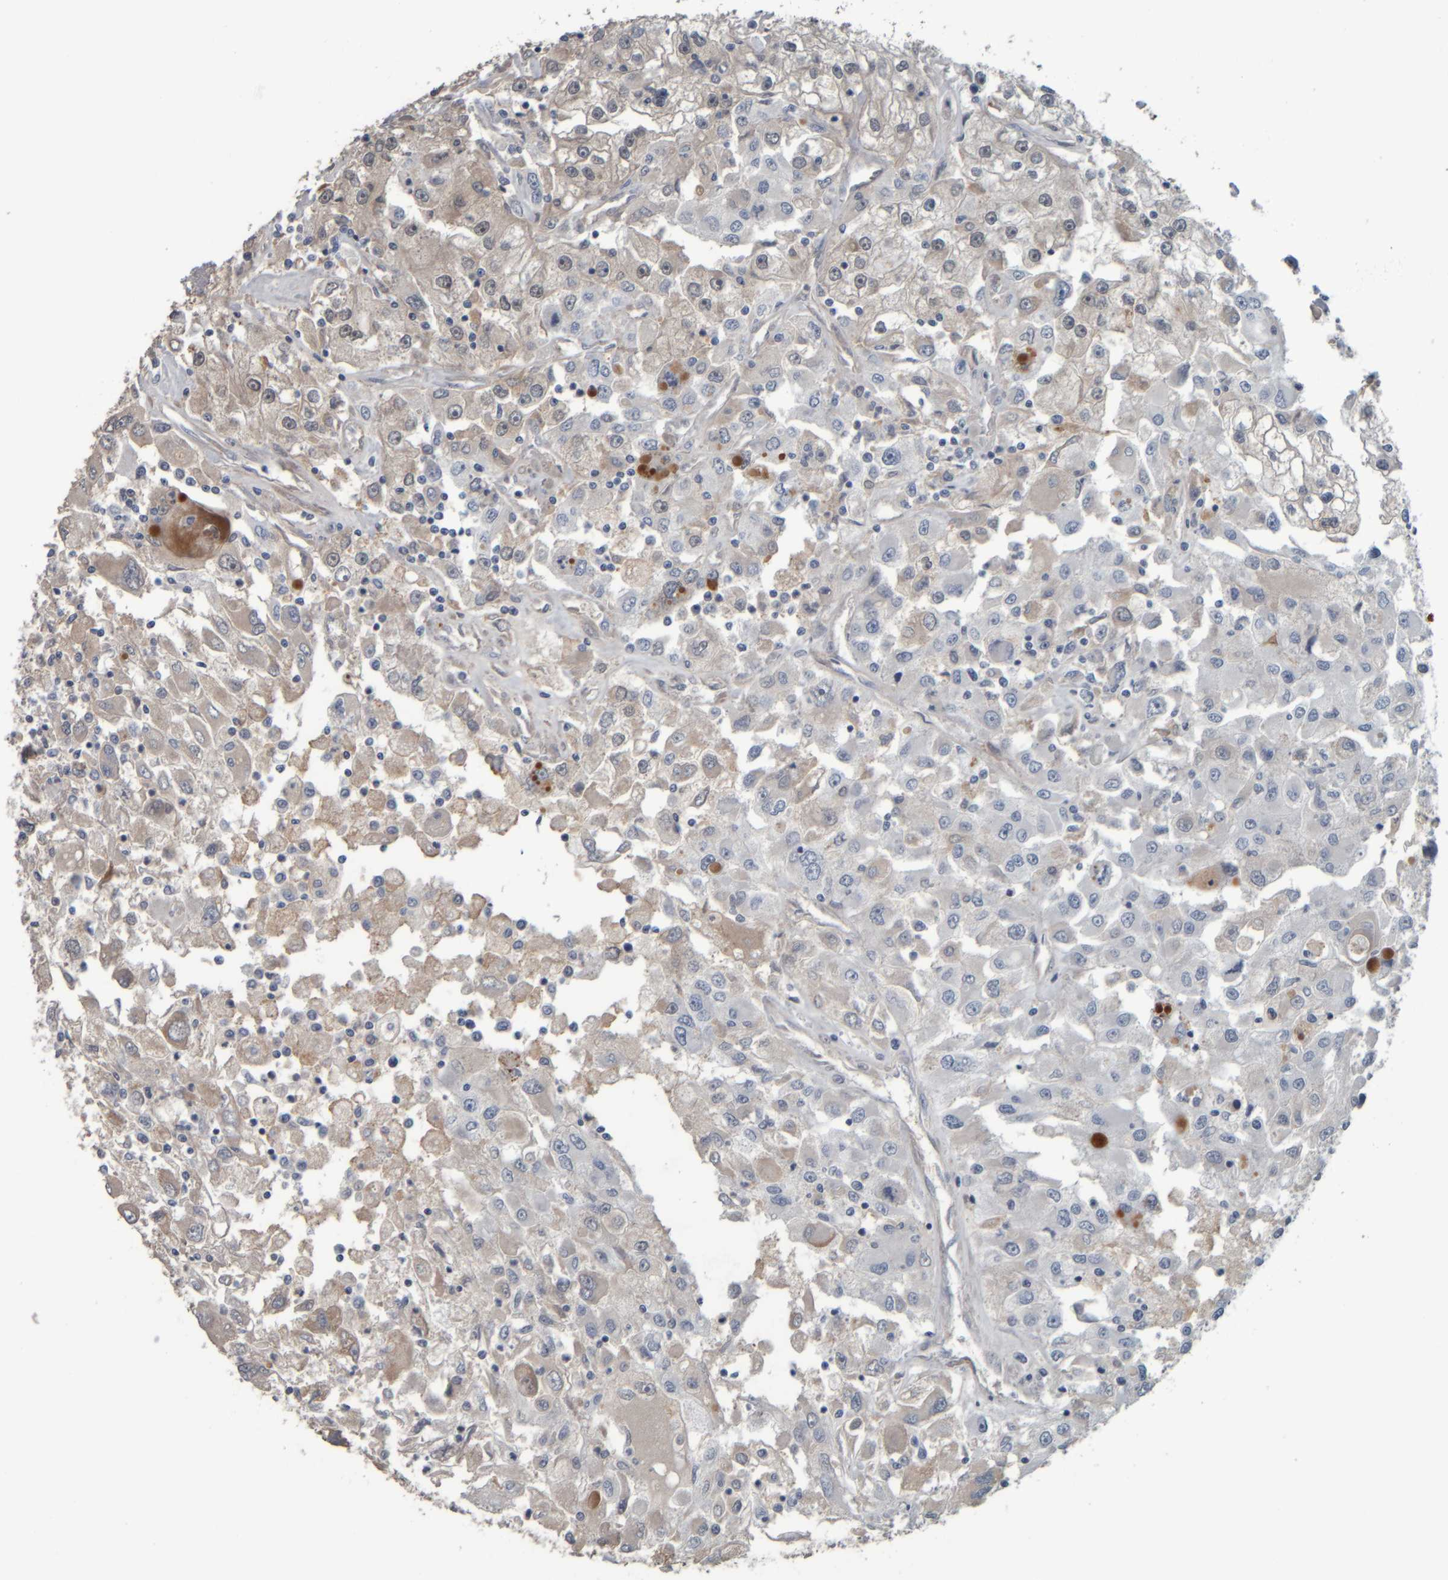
{"staining": {"intensity": "weak", "quantity": "<25%", "location": "cytoplasmic/membranous"}, "tissue": "renal cancer", "cell_type": "Tumor cells", "image_type": "cancer", "snomed": [{"axis": "morphology", "description": "Adenocarcinoma, NOS"}, {"axis": "topography", "description": "Kidney"}], "caption": "Tumor cells show no significant staining in adenocarcinoma (renal).", "gene": "CAVIN4", "patient": {"sex": "female", "age": 52}}